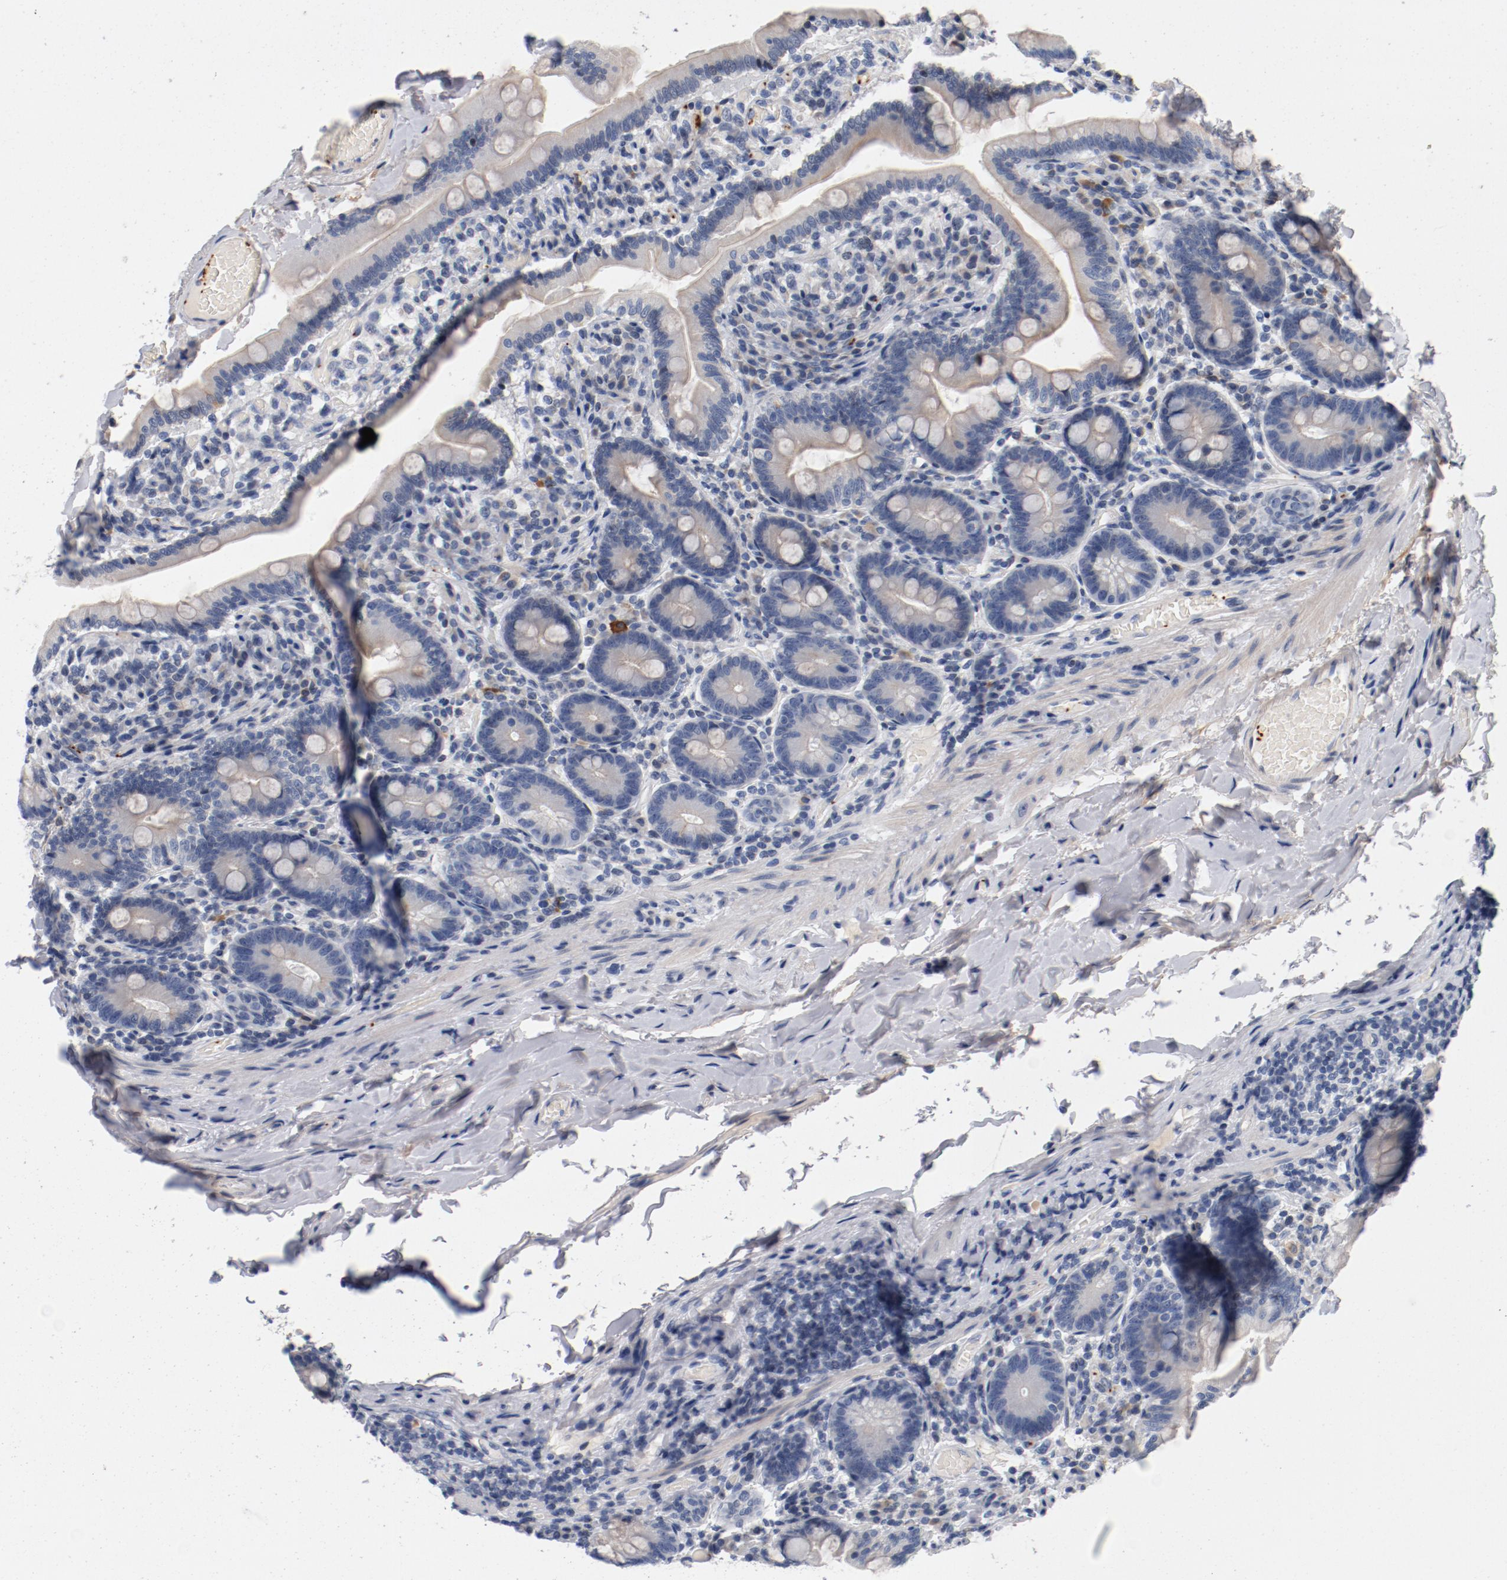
{"staining": {"intensity": "weak", "quantity": "25%-75%", "location": "cytoplasmic/membranous"}, "tissue": "duodenum", "cell_type": "Glandular cells", "image_type": "normal", "snomed": [{"axis": "morphology", "description": "Normal tissue, NOS"}, {"axis": "topography", "description": "Duodenum"}], "caption": "This is a histology image of immunohistochemistry (IHC) staining of unremarkable duodenum, which shows weak positivity in the cytoplasmic/membranous of glandular cells.", "gene": "PIM1", "patient": {"sex": "male", "age": 66}}